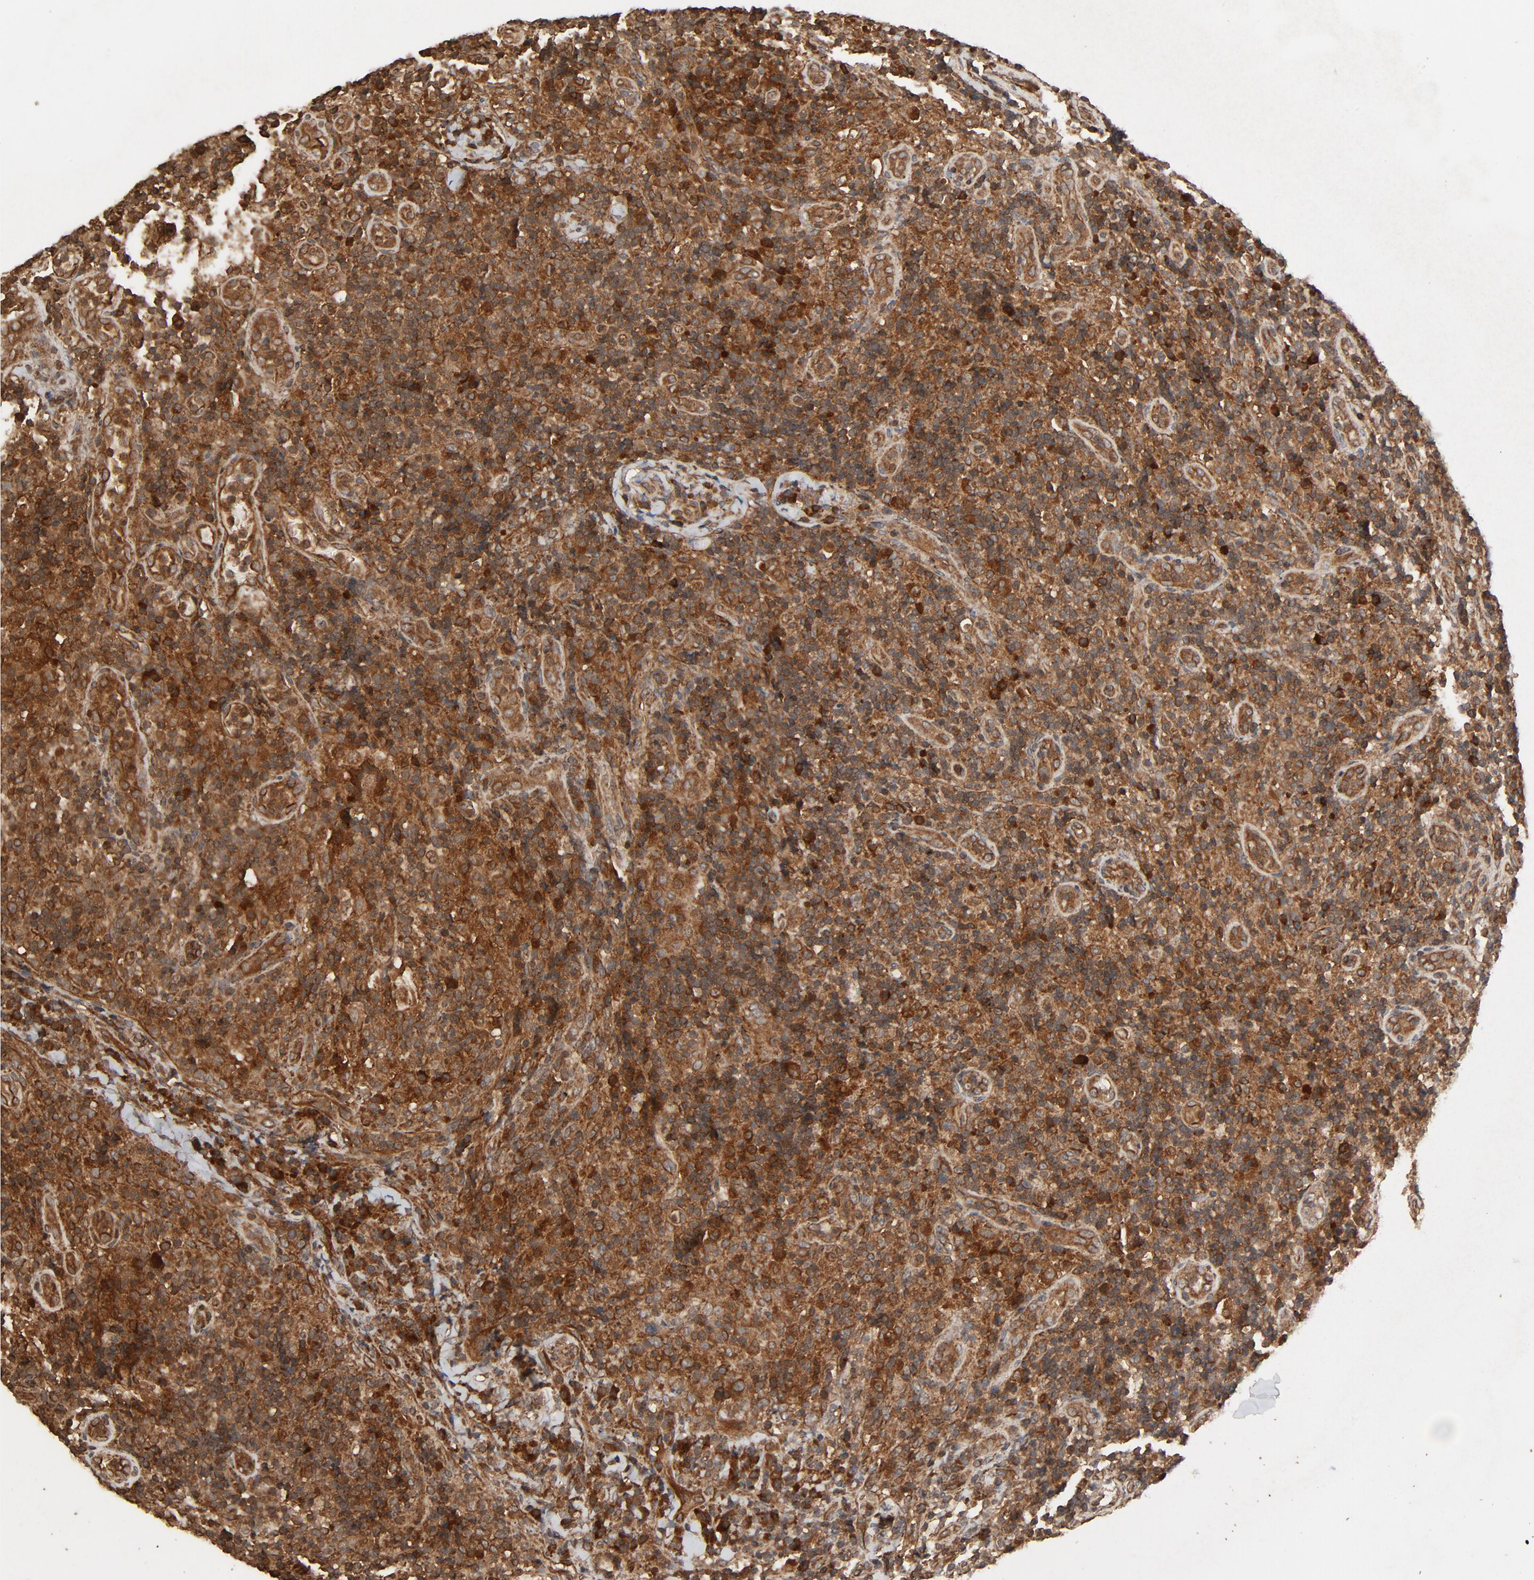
{"staining": {"intensity": "moderate", "quantity": ">75%", "location": "cytoplasmic/membranous"}, "tissue": "lymph node", "cell_type": "Germinal center cells", "image_type": "normal", "snomed": [{"axis": "morphology", "description": "Normal tissue, NOS"}, {"axis": "morphology", "description": "Inflammation, NOS"}, {"axis": "topography", "description": "Lymph node"}], "caption": "Immunohistochemical staining of unremarkable lymph node exhibits moderate cytoplasmic/membranous protein positivity in about >75% of germinal center cells.", "gene": "RPS6KA6", "patient": {"sex": "male", "age": 46}}